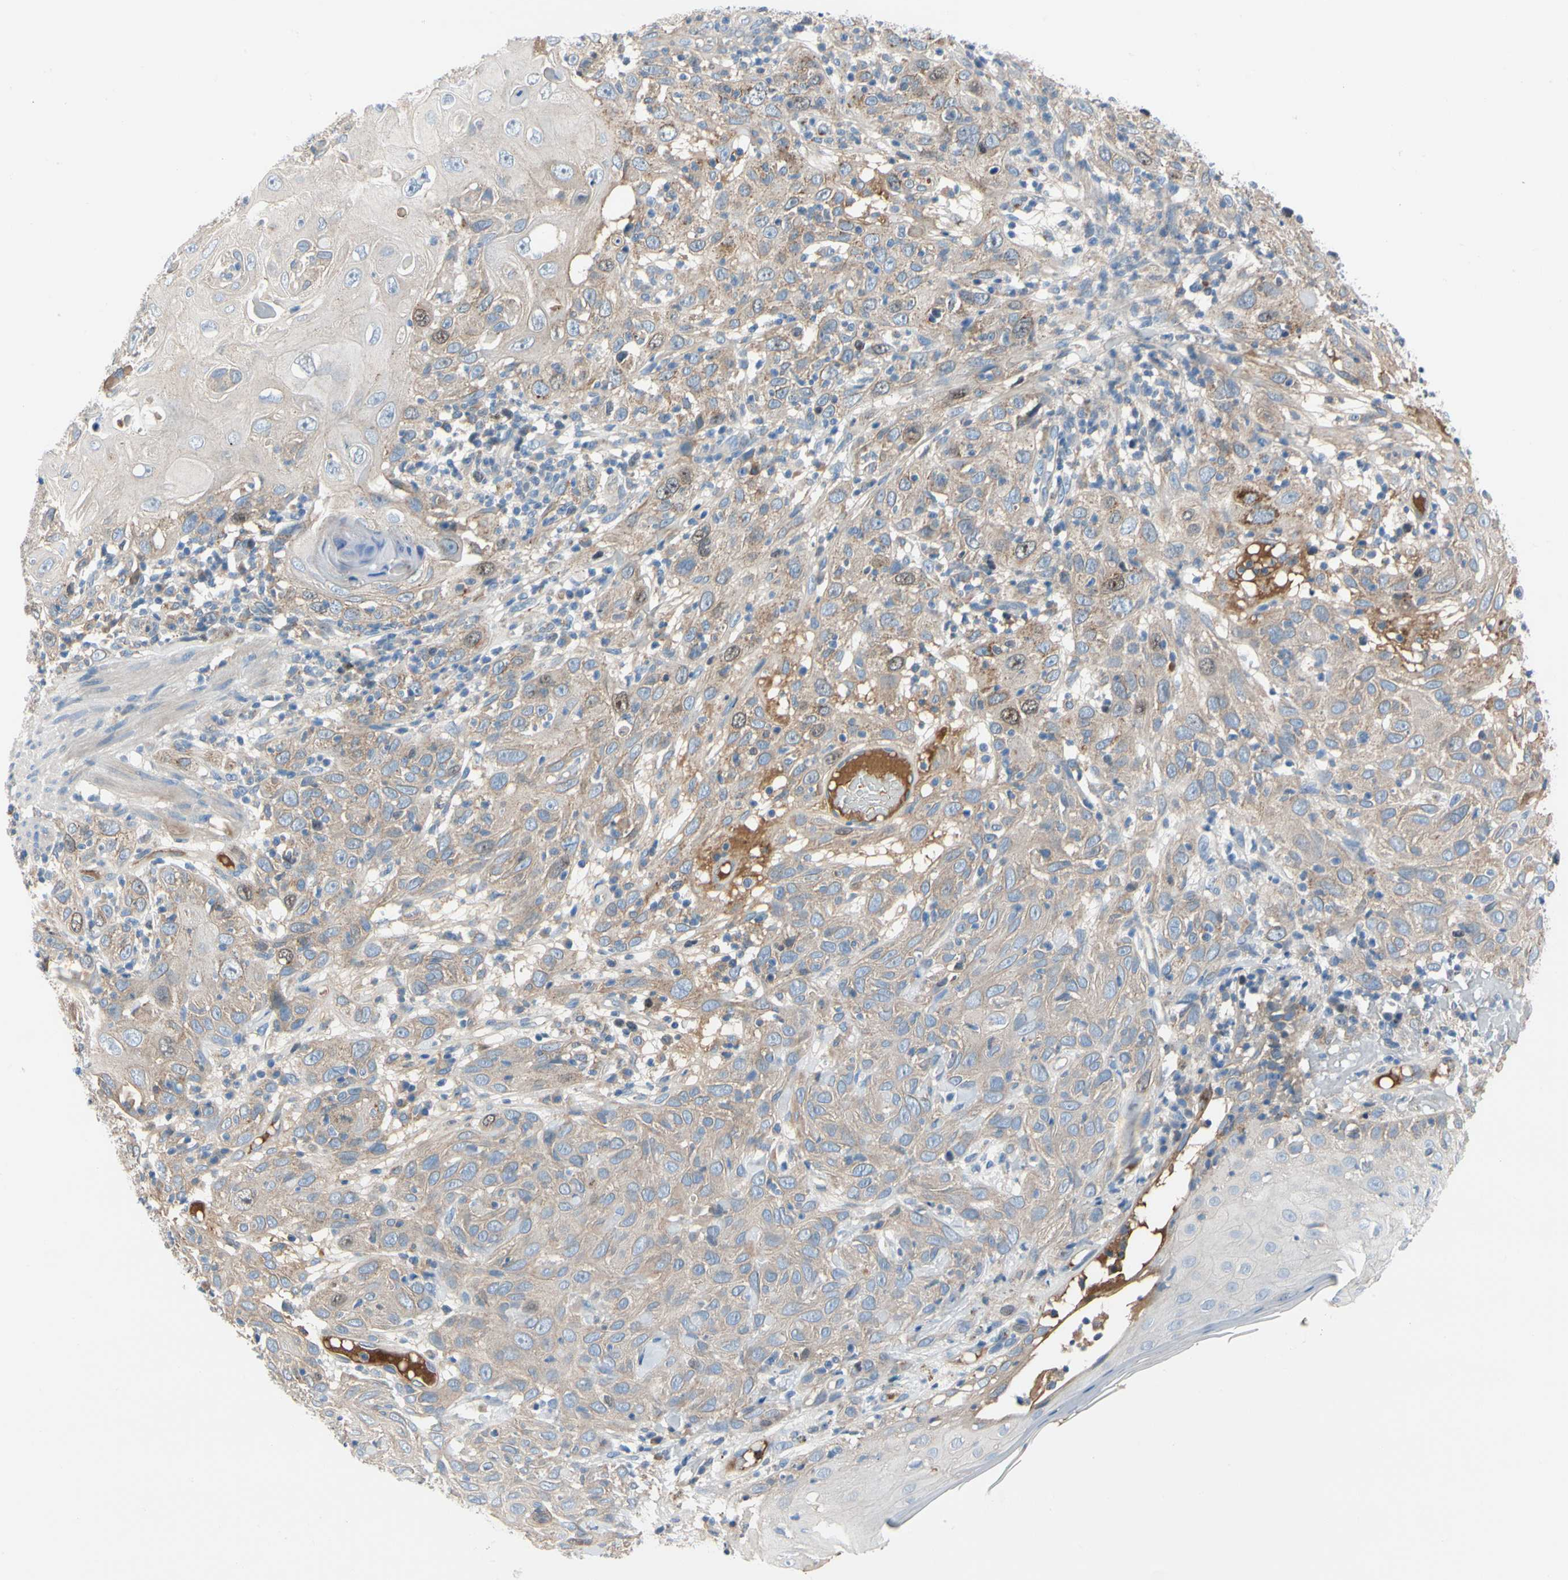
{"staining": {"intensity": "weak", "quantity": ">75%", "location": "cytoplasmic/membranous"}, "tissue": "skin cancer", "cell_type": "Tumor cells", "image_type": "cancer", "snomed": [{"axis": "morphology", "description": "Squamous cell carcinoma, NOS"}, {"axis": "topography", "description": "Skin"}], "caption": "IHC (DAB (3,3'-diaminobenzidine)) staining of skin cancer demonstrates weak cytoplasmic/membranous protein positivity in approximately >75% of tumor cells.", "gene": "HJURP", "patient": {"sex": "female", "age": 88}}